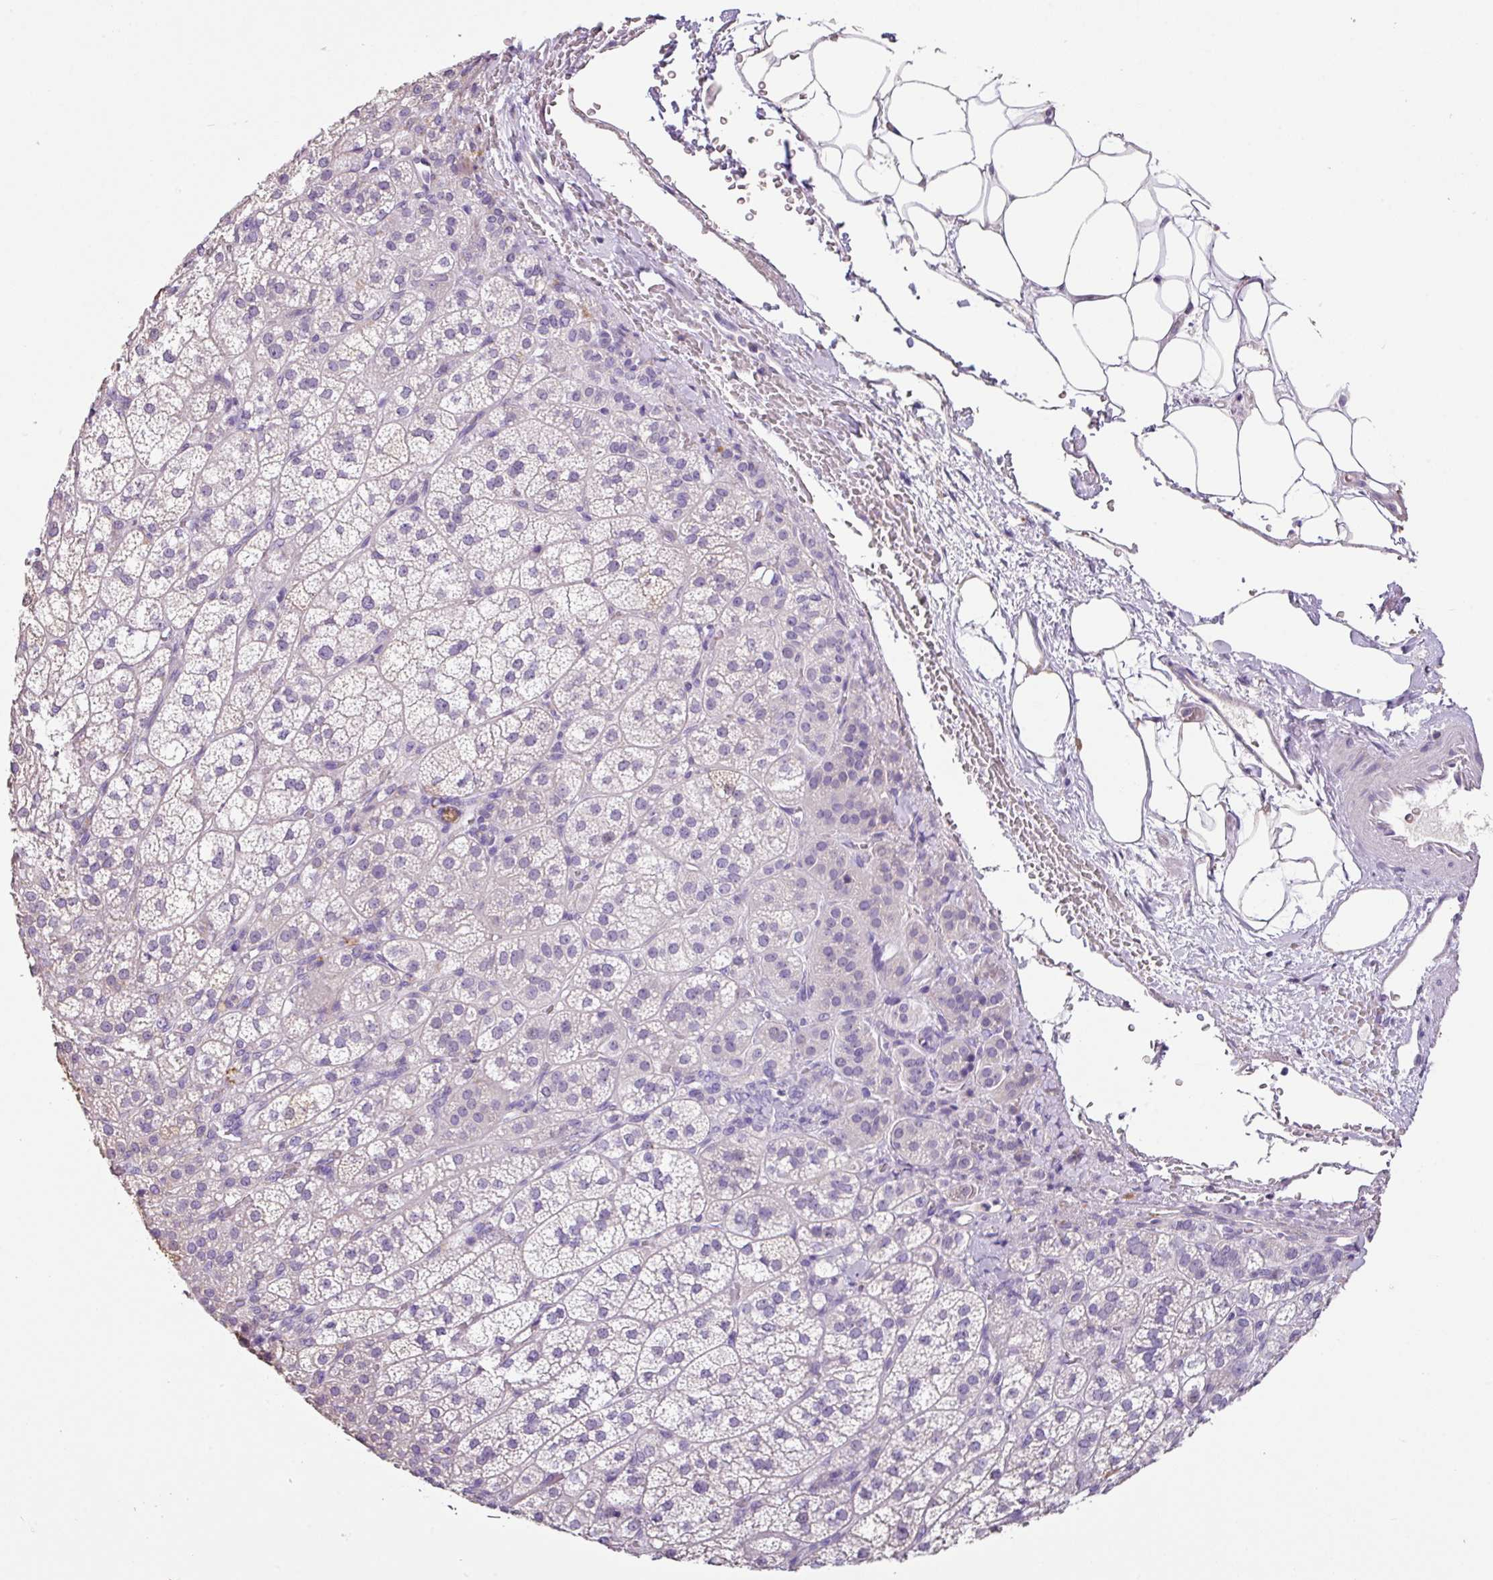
{"staining": {"intensity": "moderate", "quantity": "<25%", "location": "cytoplasmic/membranous"}, "tissue": "adrenal gland", "cell_type": "Glandular cells", "image_type": "normal", "snomed": [{"axis": "morphology", "description": "Normal tissue, NOS"}, {"axis": "topography", "description": "Adrenal gland"}], "caption": "This micrograph demonstrates IHC staining of unremarkable human adrenal gland, with low moderate cytoplasmic/membranous expression in approximately <25% of glandular cells.", "gene": "ZG16", "patient": {"sex": "female", "age": 60}}